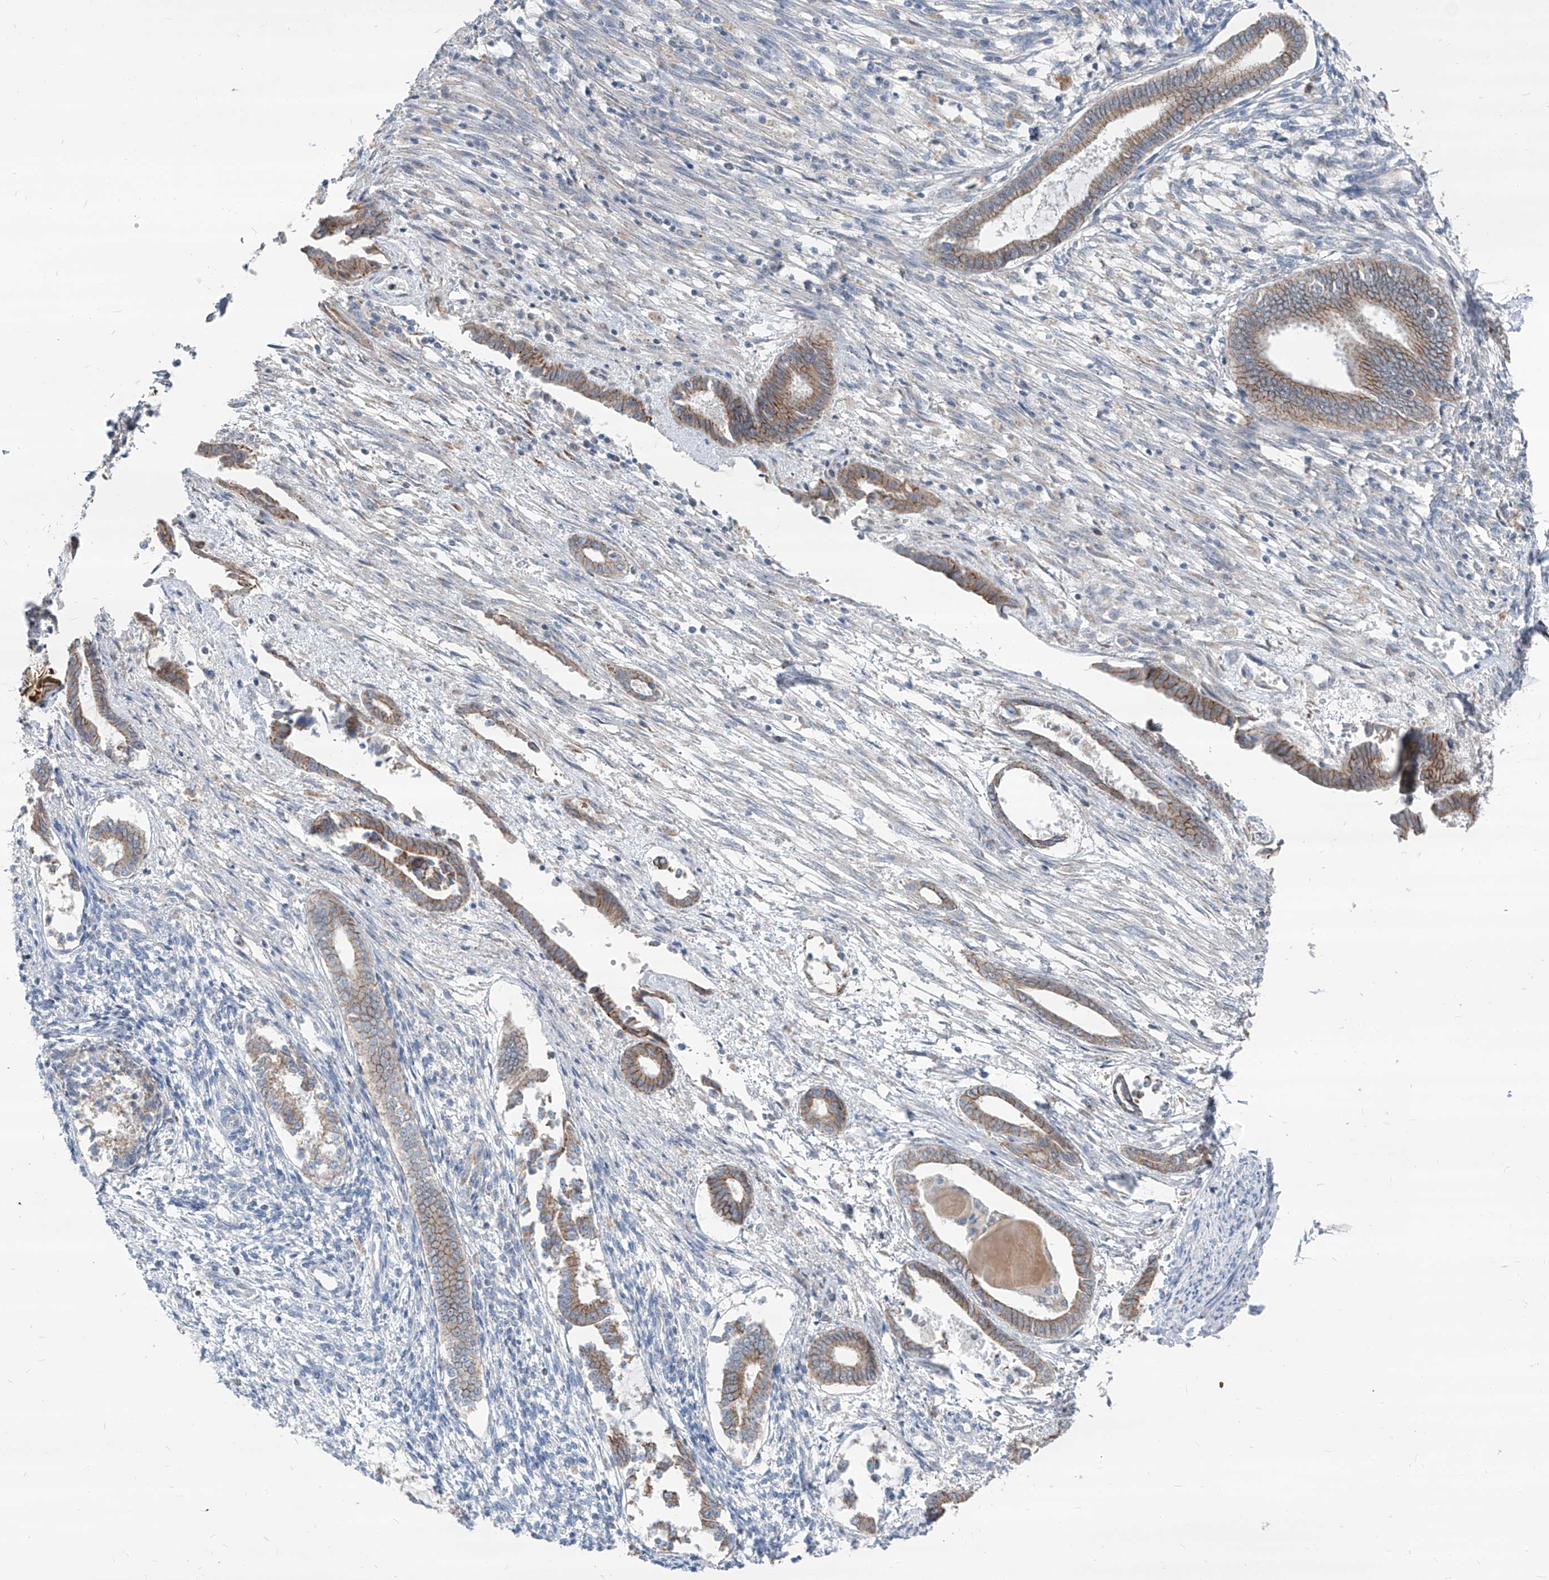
{"staining": {"intensity": "negative", "quantity": "none", "location": "none"}, "tissue": "endometrium", "cell_type": "Cells in endometrial stroma", "image_type": "normal", "snomed": [{"axis": "morphology", "description": "Normal tissue, NOS"}, {"axis": "topography", "description": "Endometrium"}], "caption": "This is an IHC micrograph of normal human endometrium. There is no expression in cells in endometrial stroma.", "gene": "AGPS", "patient": {"sex": "female", "age": 56}}